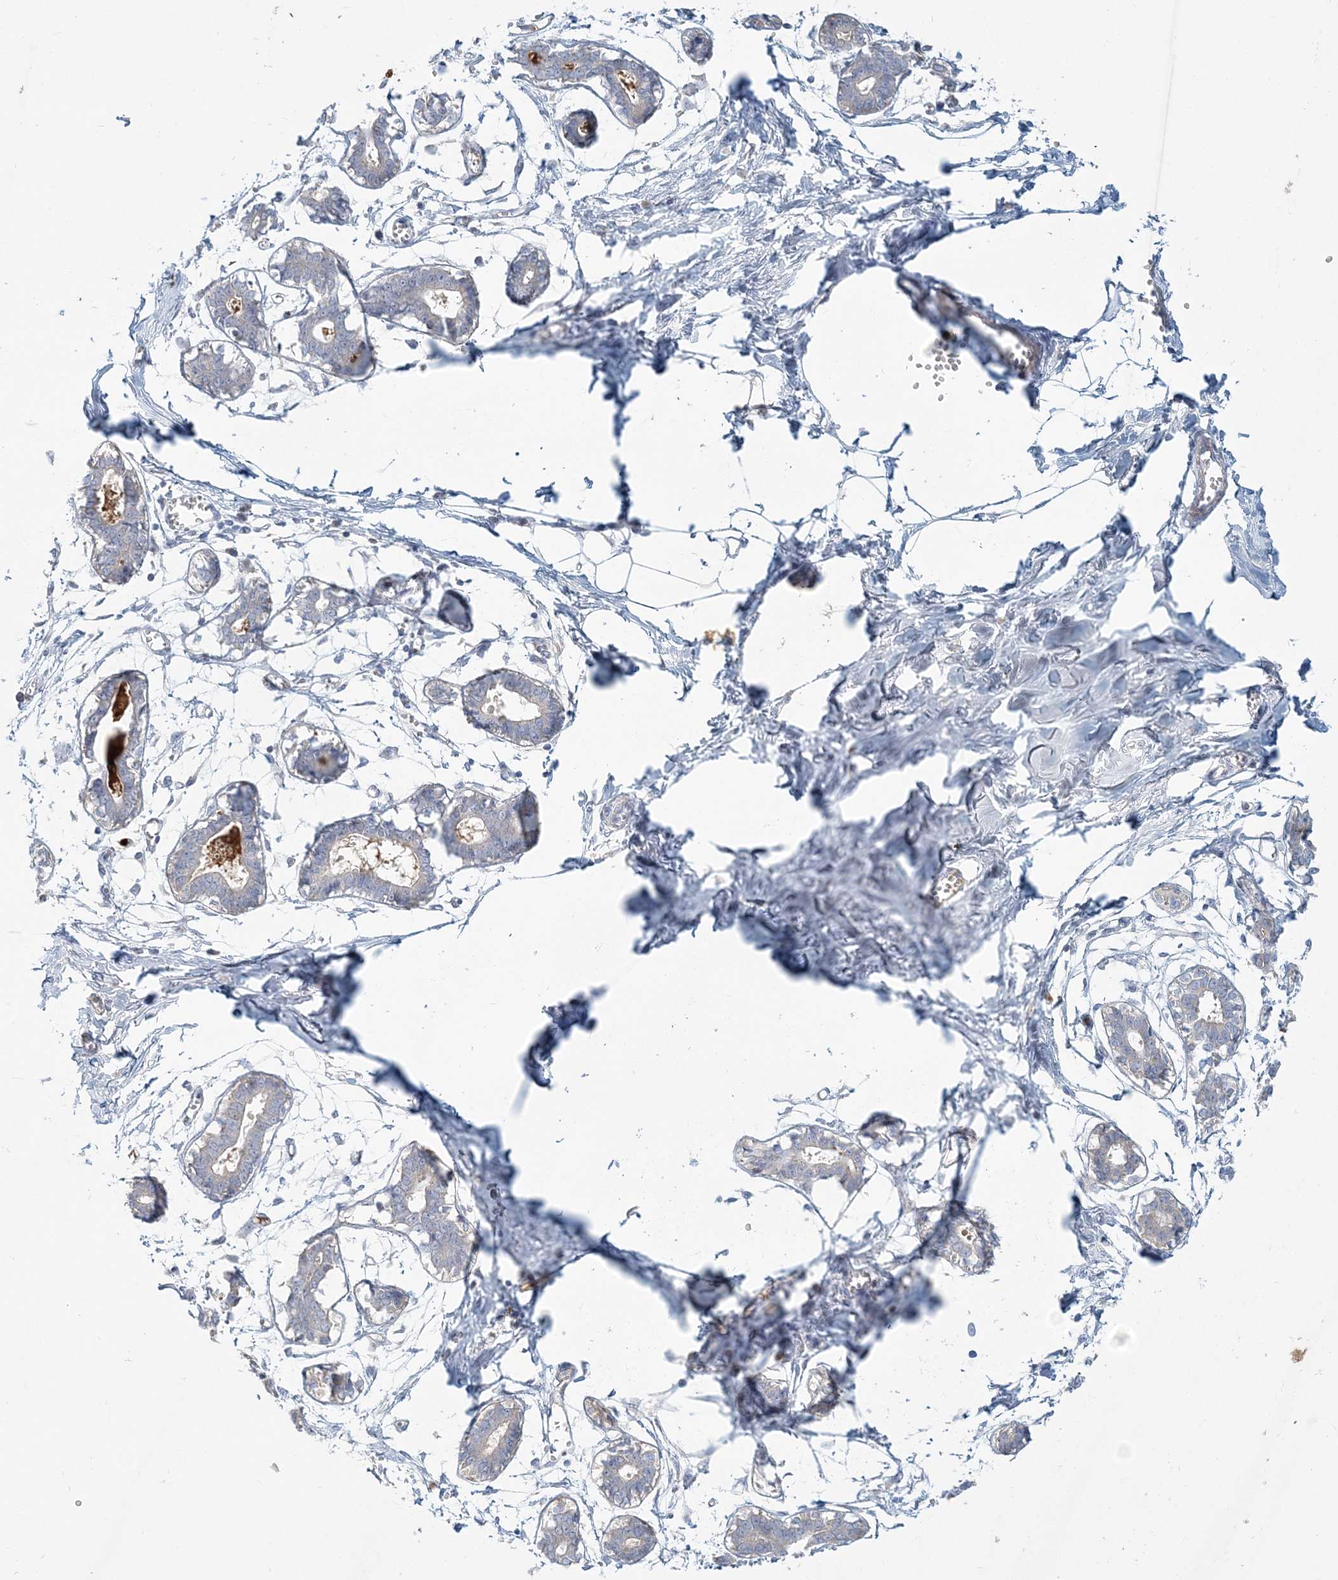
{"staining": {"intensity": "negative", "quantity": "none", "location": "none"}, "tissue": "breast", "cell_type": "Adipocytes", "image_type": "normal", "snomed": [{"axis": "morphology", "description": "Normal tissue, NOS"}, {"axis": "topography", "description": "Breast"}], "caption": "There is no significant staining in adipocytes of breast. (DAB IHC, high magnification).", "gene": "DNAH5", "patient": {"sex": "female", "age": 27}}